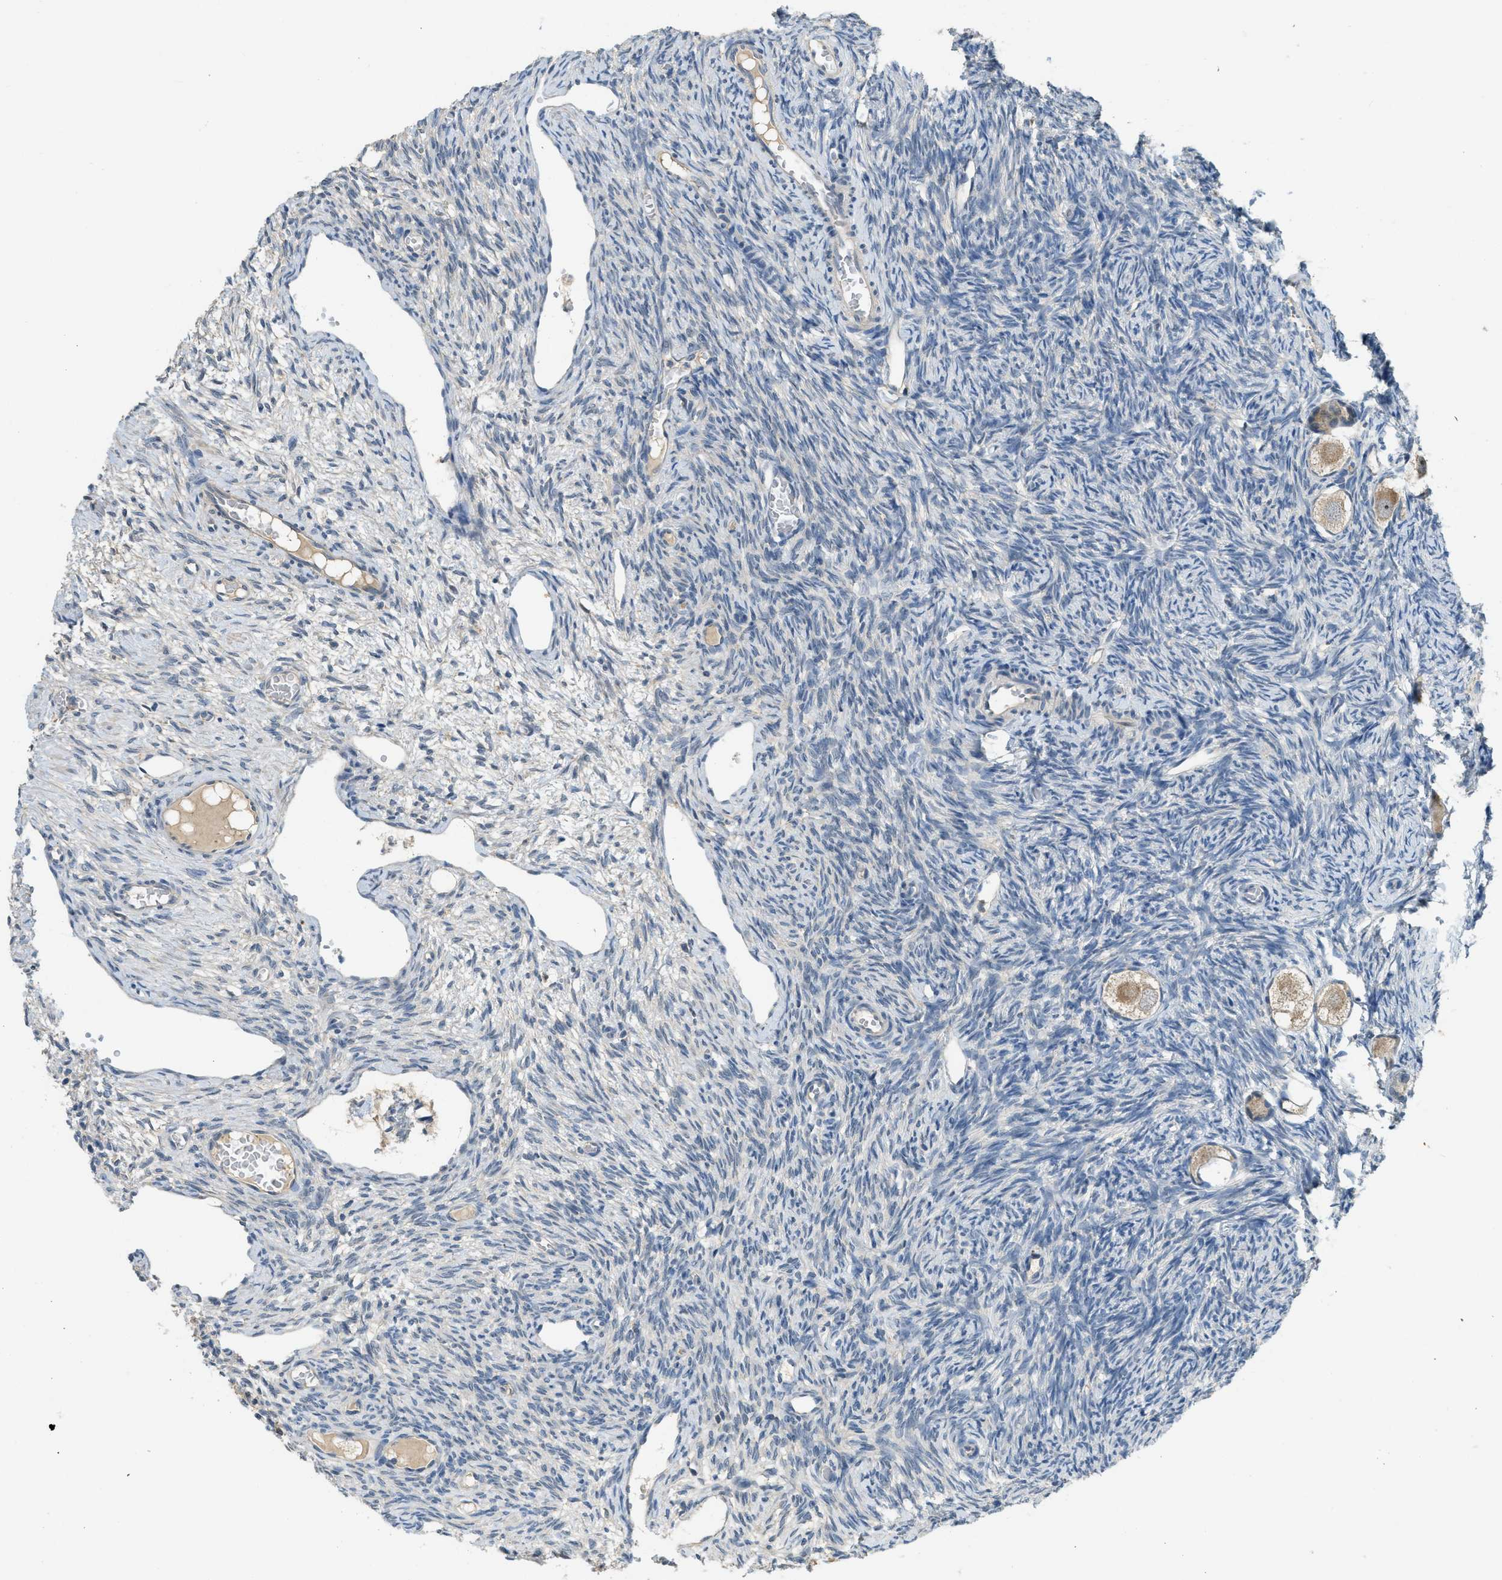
{"staining": {"intensity": "weak", "quantity": ">75%", "location": "cytoplasmic/membranous"}, "tissue": "ovary", "cell_type": "Follicle cells", "image_type": "normal", "snomed": [{"axis": "morphology", "description": "Normal tissue, NOS"}, {"axis": "topography", "description": "Ovary"}], "caption": "Immunohistochemical staining of normal ovary demonstrates weak cytoplasmic/membranous protein staining in approximately >75% of follicle cells.", "gene": "MIS18A", "patient": {"sex": "female", "age": 27}}